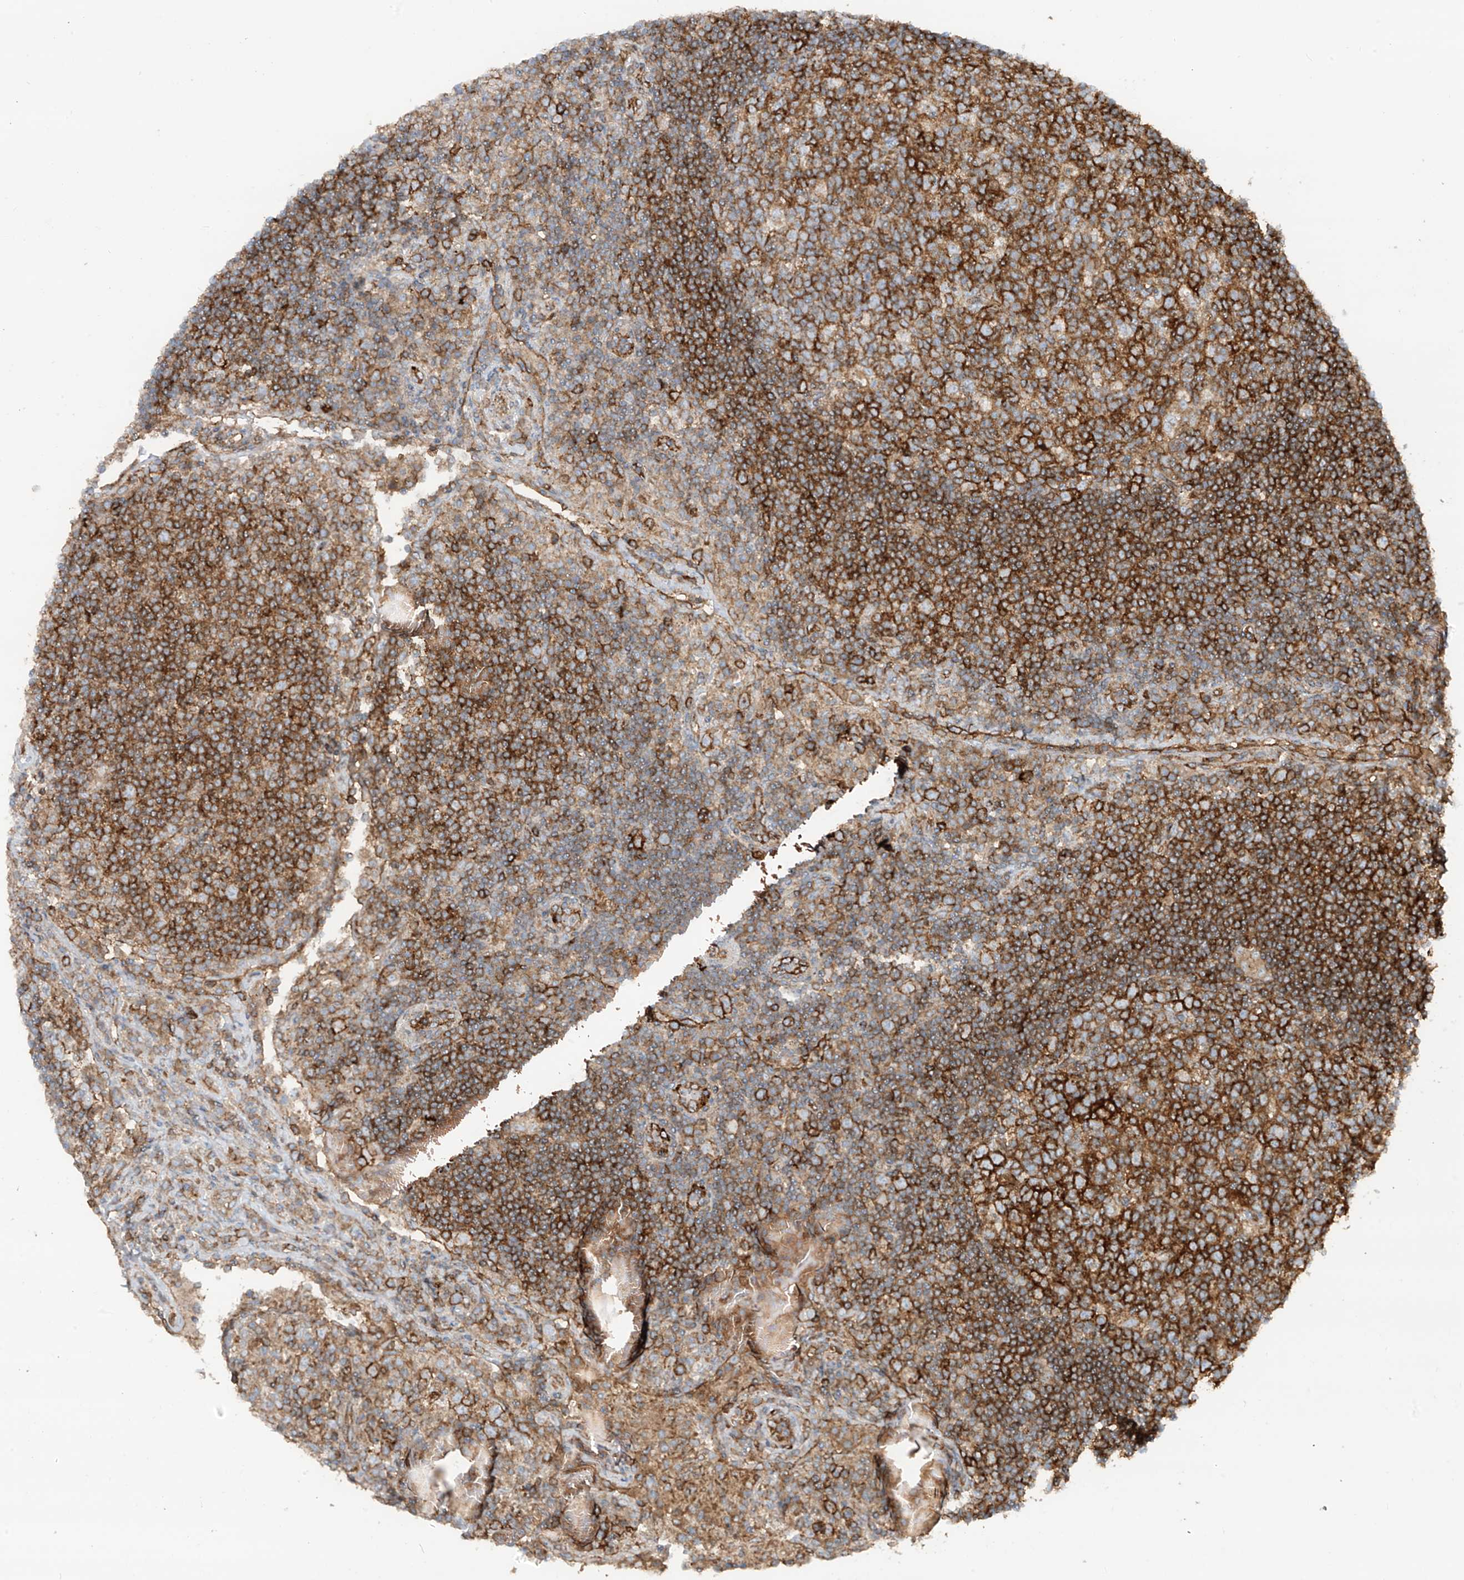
{"staining": {"intensity": "strong", "quantity": "25%-75%", "location": "cytoplasmic/membranous"}, "tissue": "lymph node", "cell_type": "Germinal center cells", "image_type": "normal", "snomed": [{"axis": "morphology", "description": "Normal tissue, NOS"}, {"axis": "topography", "description": "Lymph node"}], "caption": "Immunohistochemistry (IHC) micrograph of benign lymph node: lymph node stained using IHC shows high levels of strong protein expression localized specifically in the cytoplasmic/membranous of germinal center cells, appearing as a cytoplasmic/membranous brown color.", "gene": "HLA", "patient": {"sex": "female", "age": 53}}